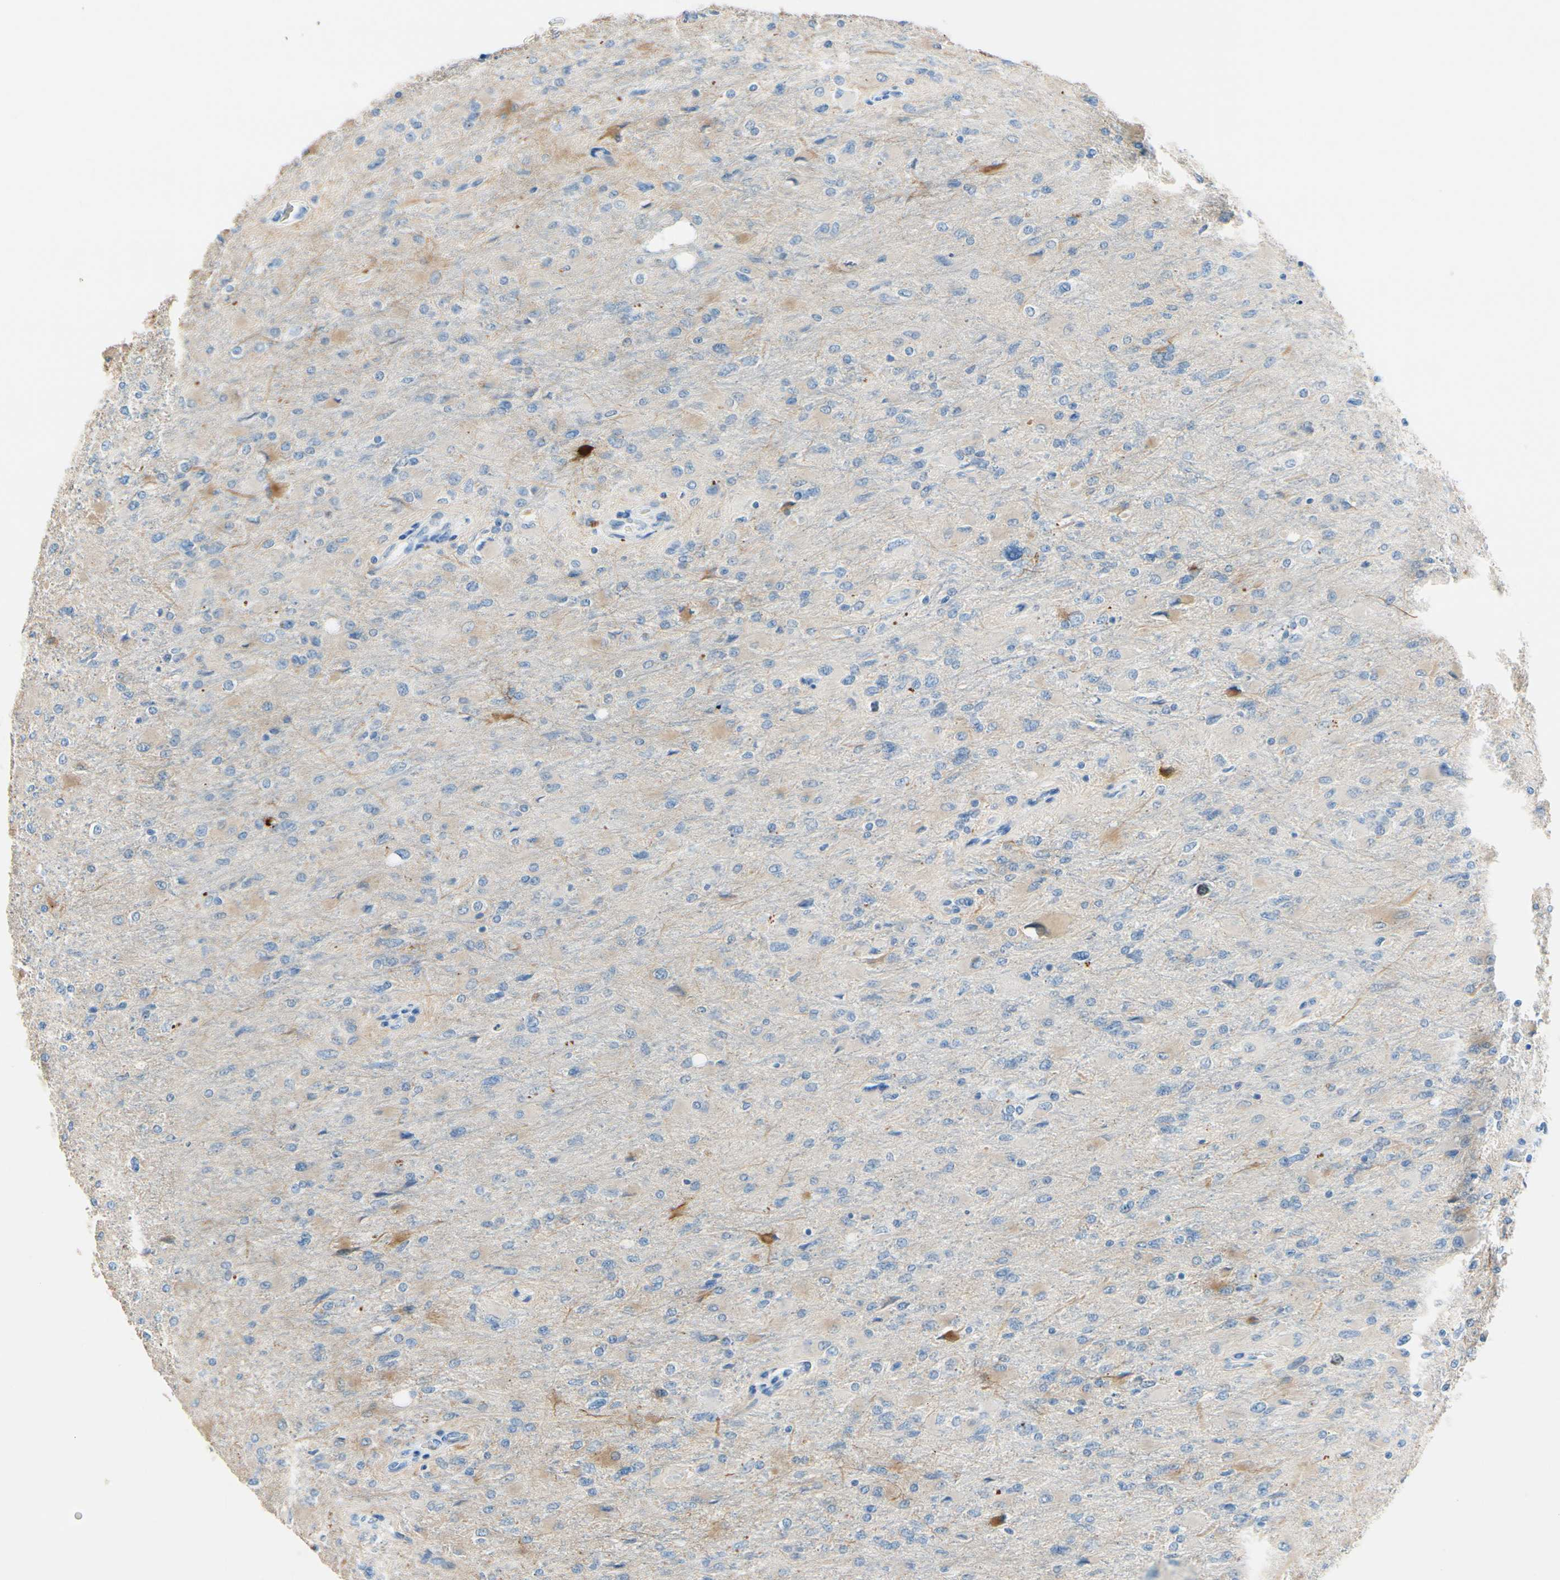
{"staining": {"intensity": "moderate", "quantity": "<25%", "location": "cytoplasmic/membranous"}, "tissue": "glioma", "cell_type": "Tumor cells", "image_type": "cancer", "snomed": [{"axis": "morphology", "description": "Glioma, malignant, High grade"}, {"axis": "topography", "description": "Cerebral cortex"}], "caption": "High-power microscopy captured an IHC histopathology image of glioma, revealing moderate cytoplasmic/membranous staining in approximately <25% of tumor cells.", "gene": "CKAP2", "patient": {"sex": "female", "age": 36}}